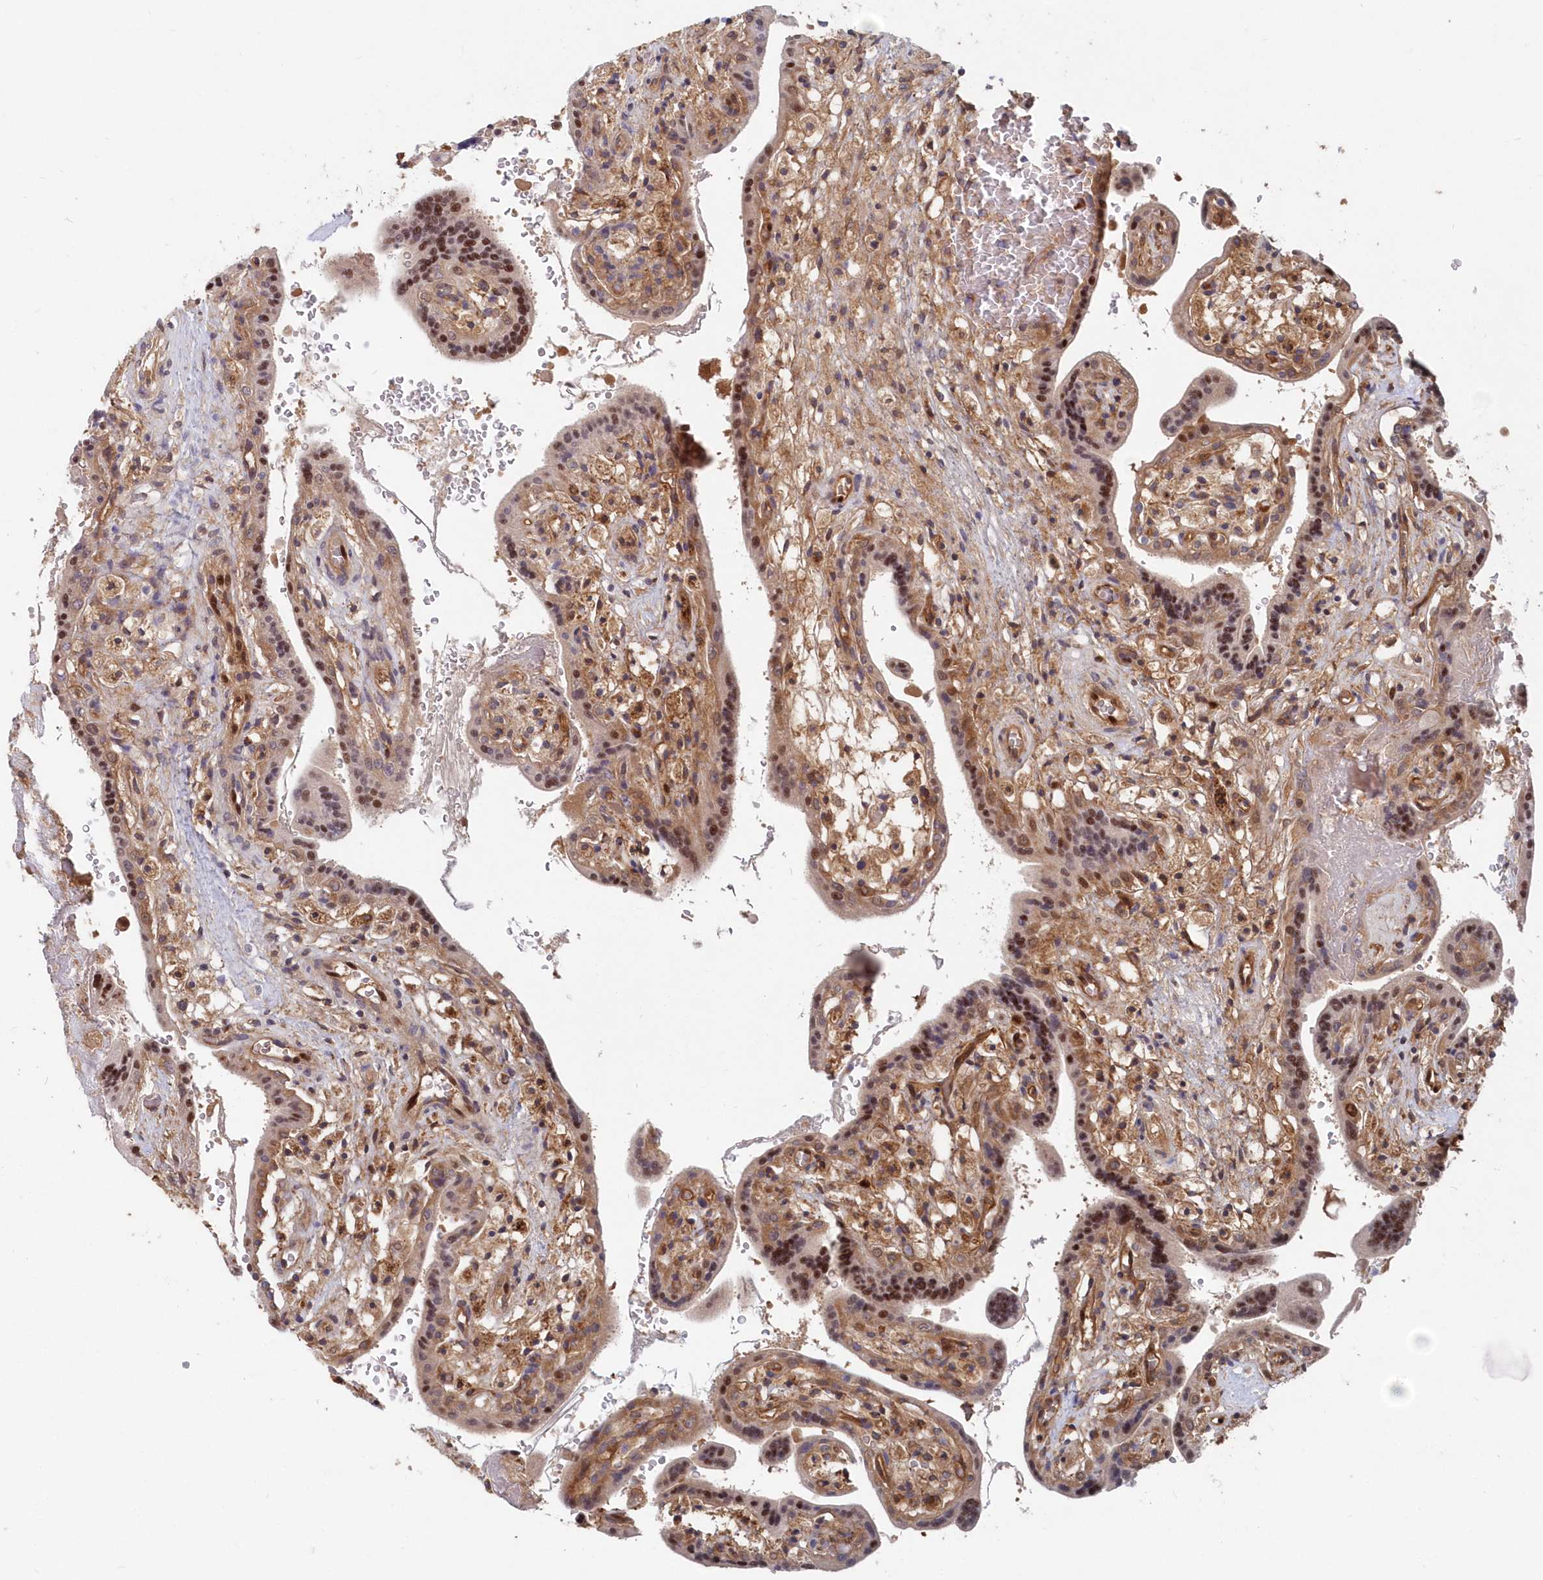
{"staining": {"intensity": "moderate", "quantity": ">75%", "location": "cytoplasmic/membranous,nuclear"}, "tissue": "placenta", "cell_type": "Trophoblastic cells", "image_type": "normal", "snomed": [{"axis": "morphology", "description": "Normal tissue, NOS"}, {"axis": "topography", "description": "Placenta"}], "caption": "The image reveals staining of normal placenta, revealing moderate cytoplasmic/membranous,nuclear protein expression (brown color) within trophoblastic cells.", "gene": "ABHD14B", "patient": {"sex": "female", "age": 37}}